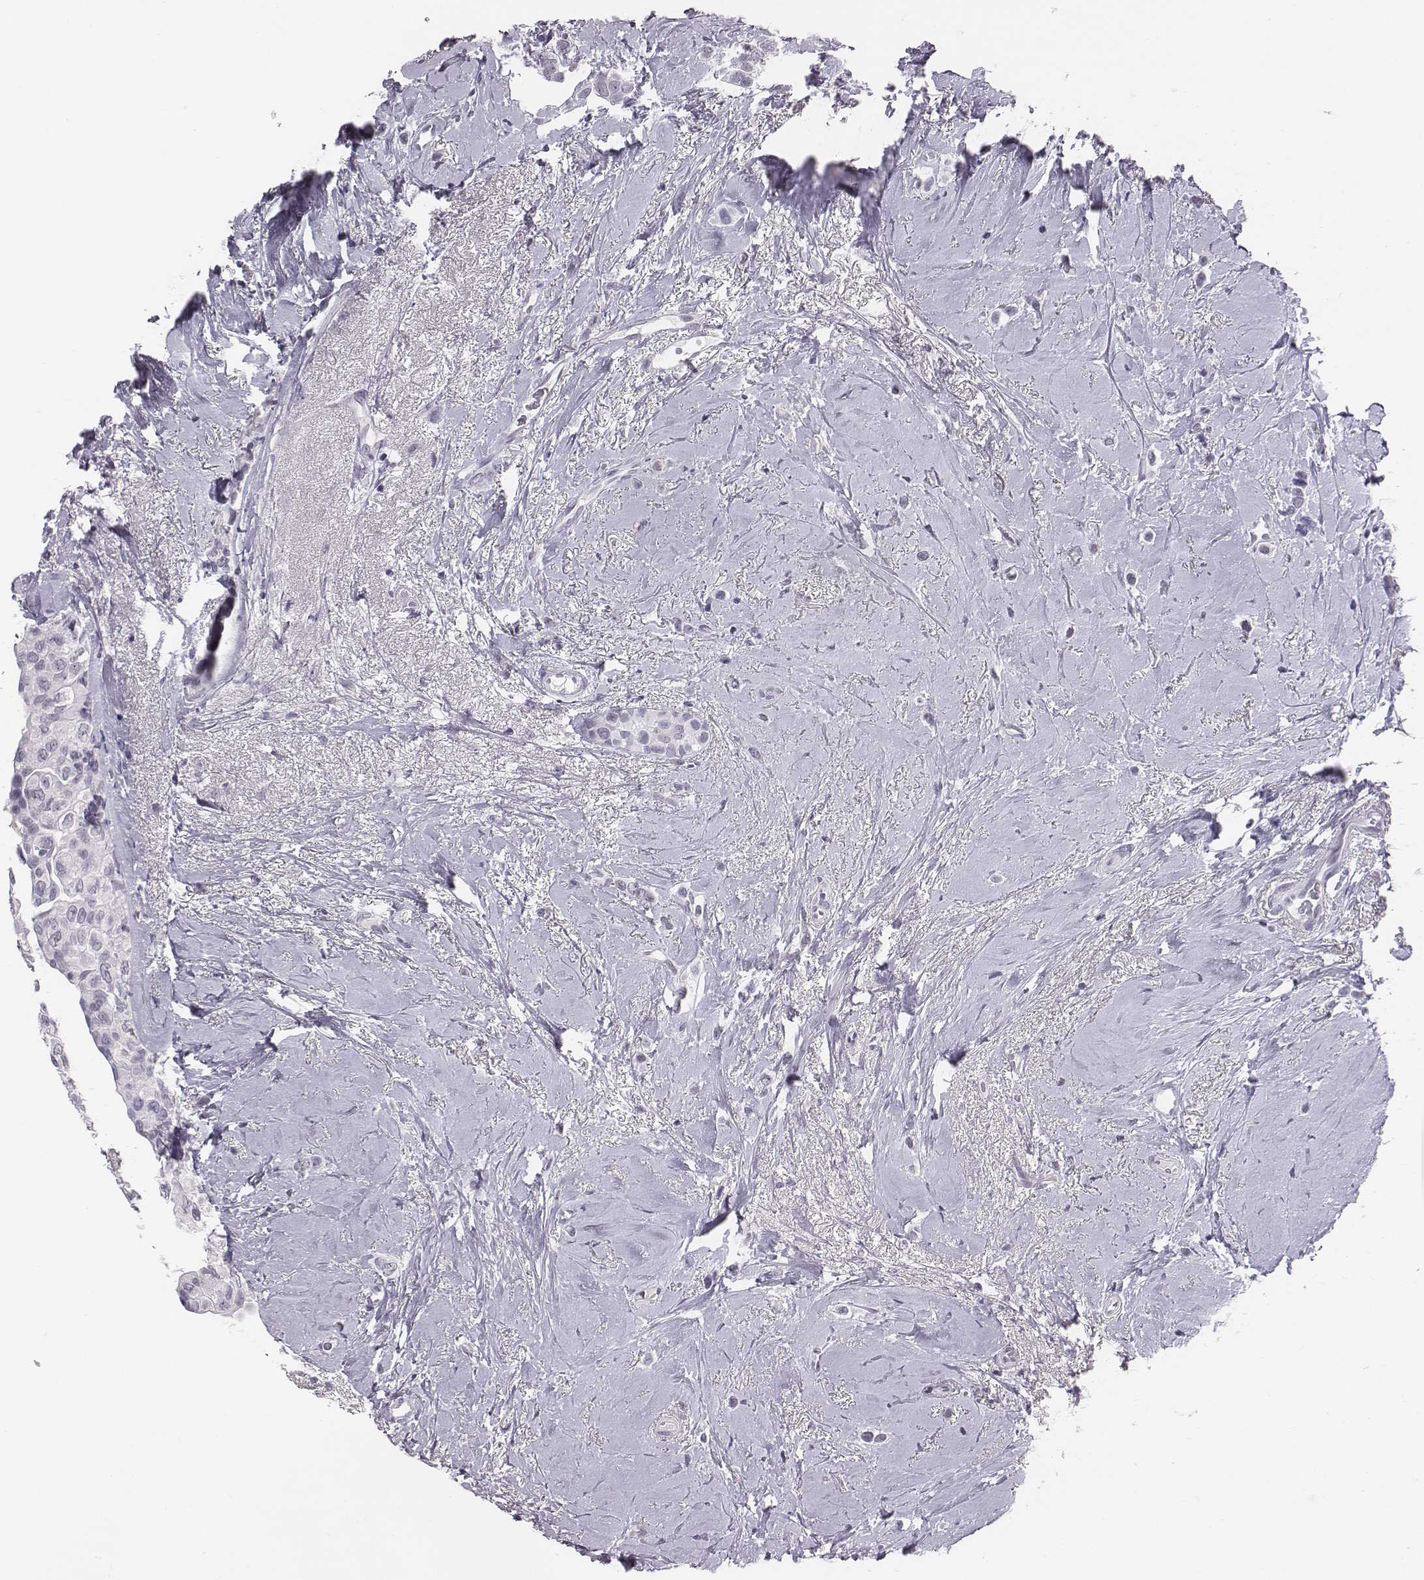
{"staining": {"intensity": "negative", "quantity": "none", "location": "none"}, "tissue": "breast cancer", "cell_type": "Tumor cells", "image_type": "cancer", "snomed": [{"axis": "morphology", "description": "Lobular carcinoma"}, {"axis": "topography", "description": "Breast"}], "caption": "Histopathology image shows no protein expression in tumor cells of breast cancer (lobular carcinoma) tissue.", "gene": "ACOD1", "patient": {"sex": "female", "age": 66}}